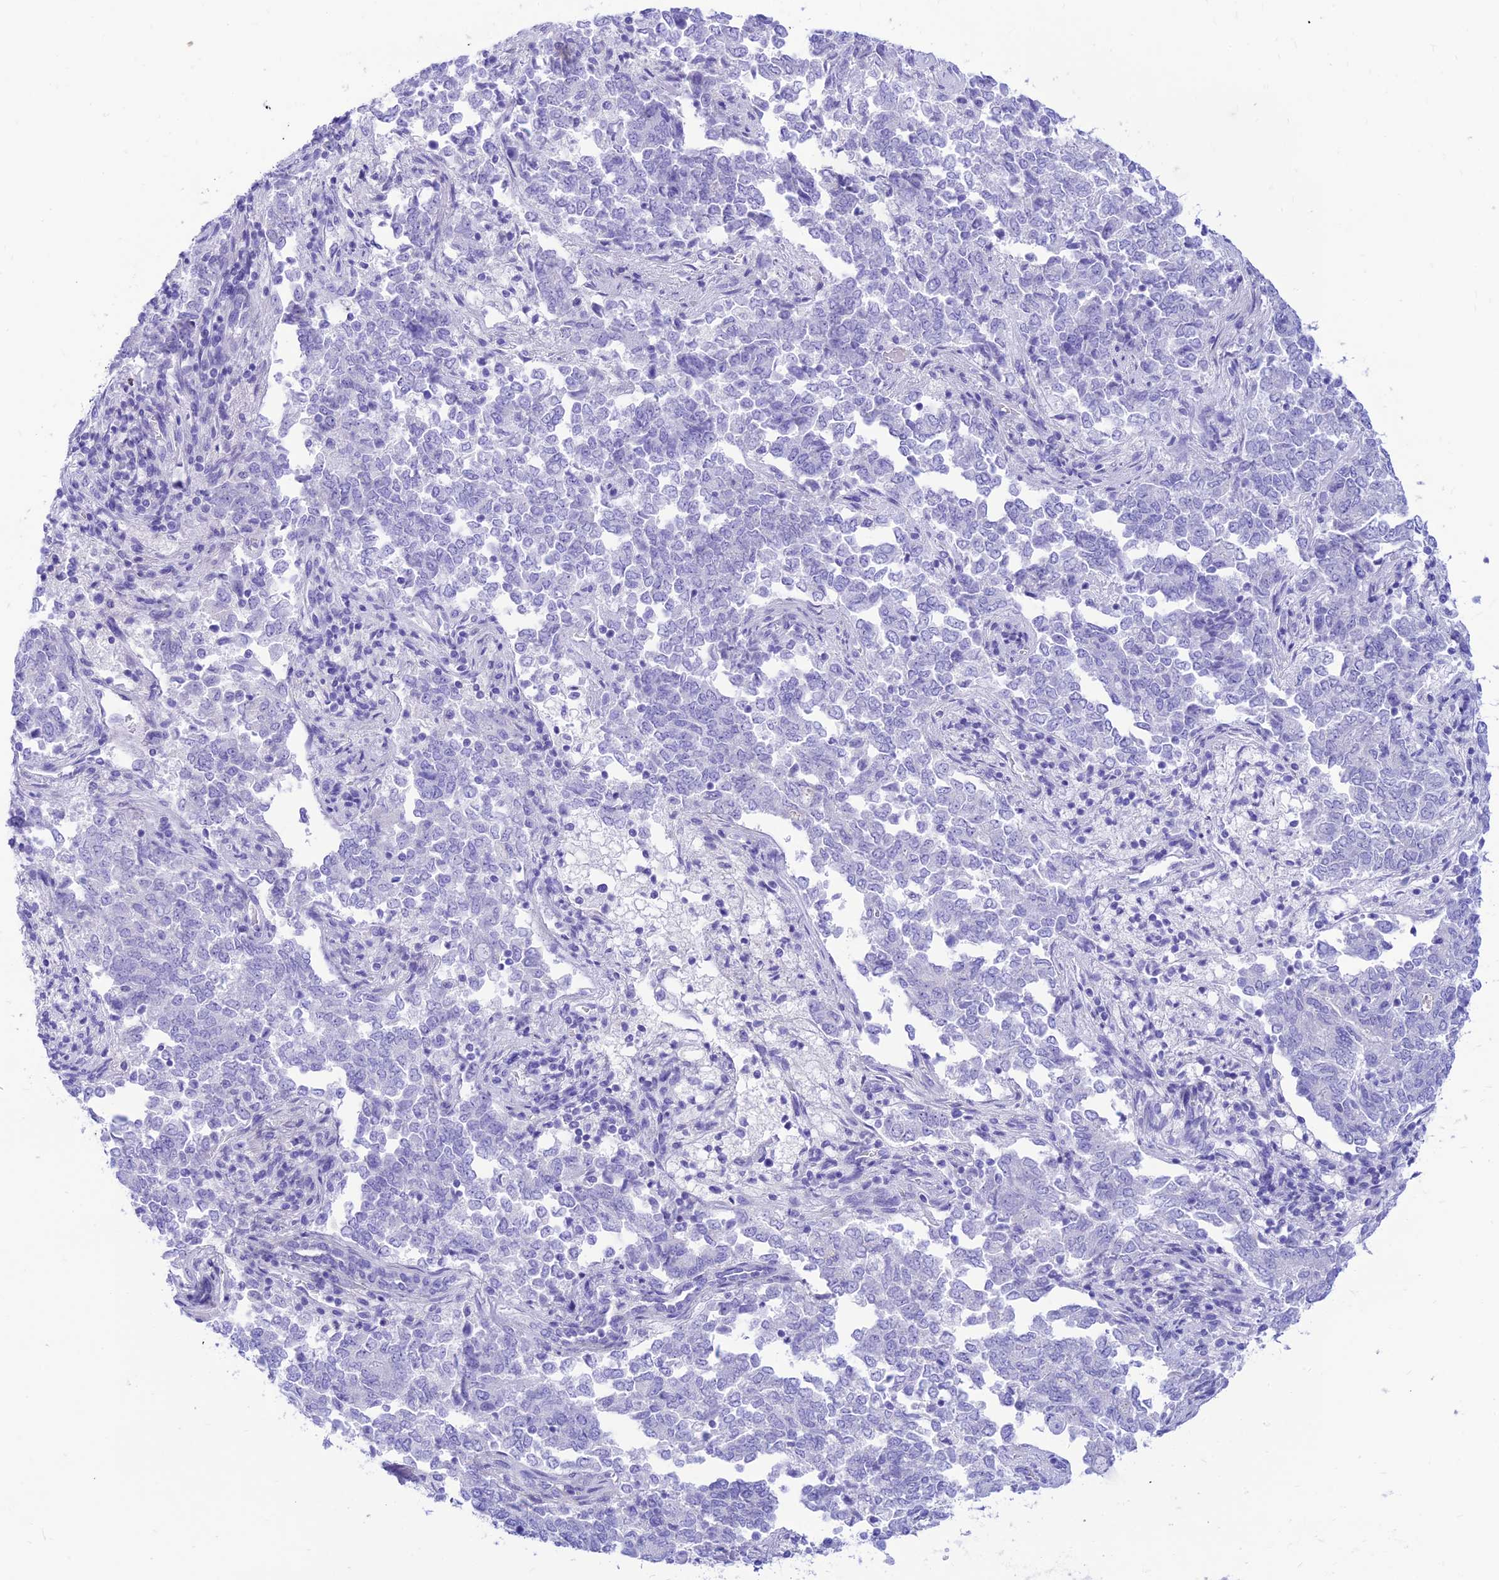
{"staining": {"intensity": "negative", "quantity": "none", "location": "none"}, "tissue": "endometrial cancer", "cell_type": "Tumor cells", "image_type": "cancer", "snomed": [{"axis": "morphology", "description": "Adenocarcinoma, NOS"}, {"axis": "topography", "description": "Endometrium"}], "caption": "This is an IHC photomicrograph of adenocarcinoma (endometrial). There is no positivity in tumor cells.", "gene": "PRNP", "patient": {"sex": "female", "age": 80}}